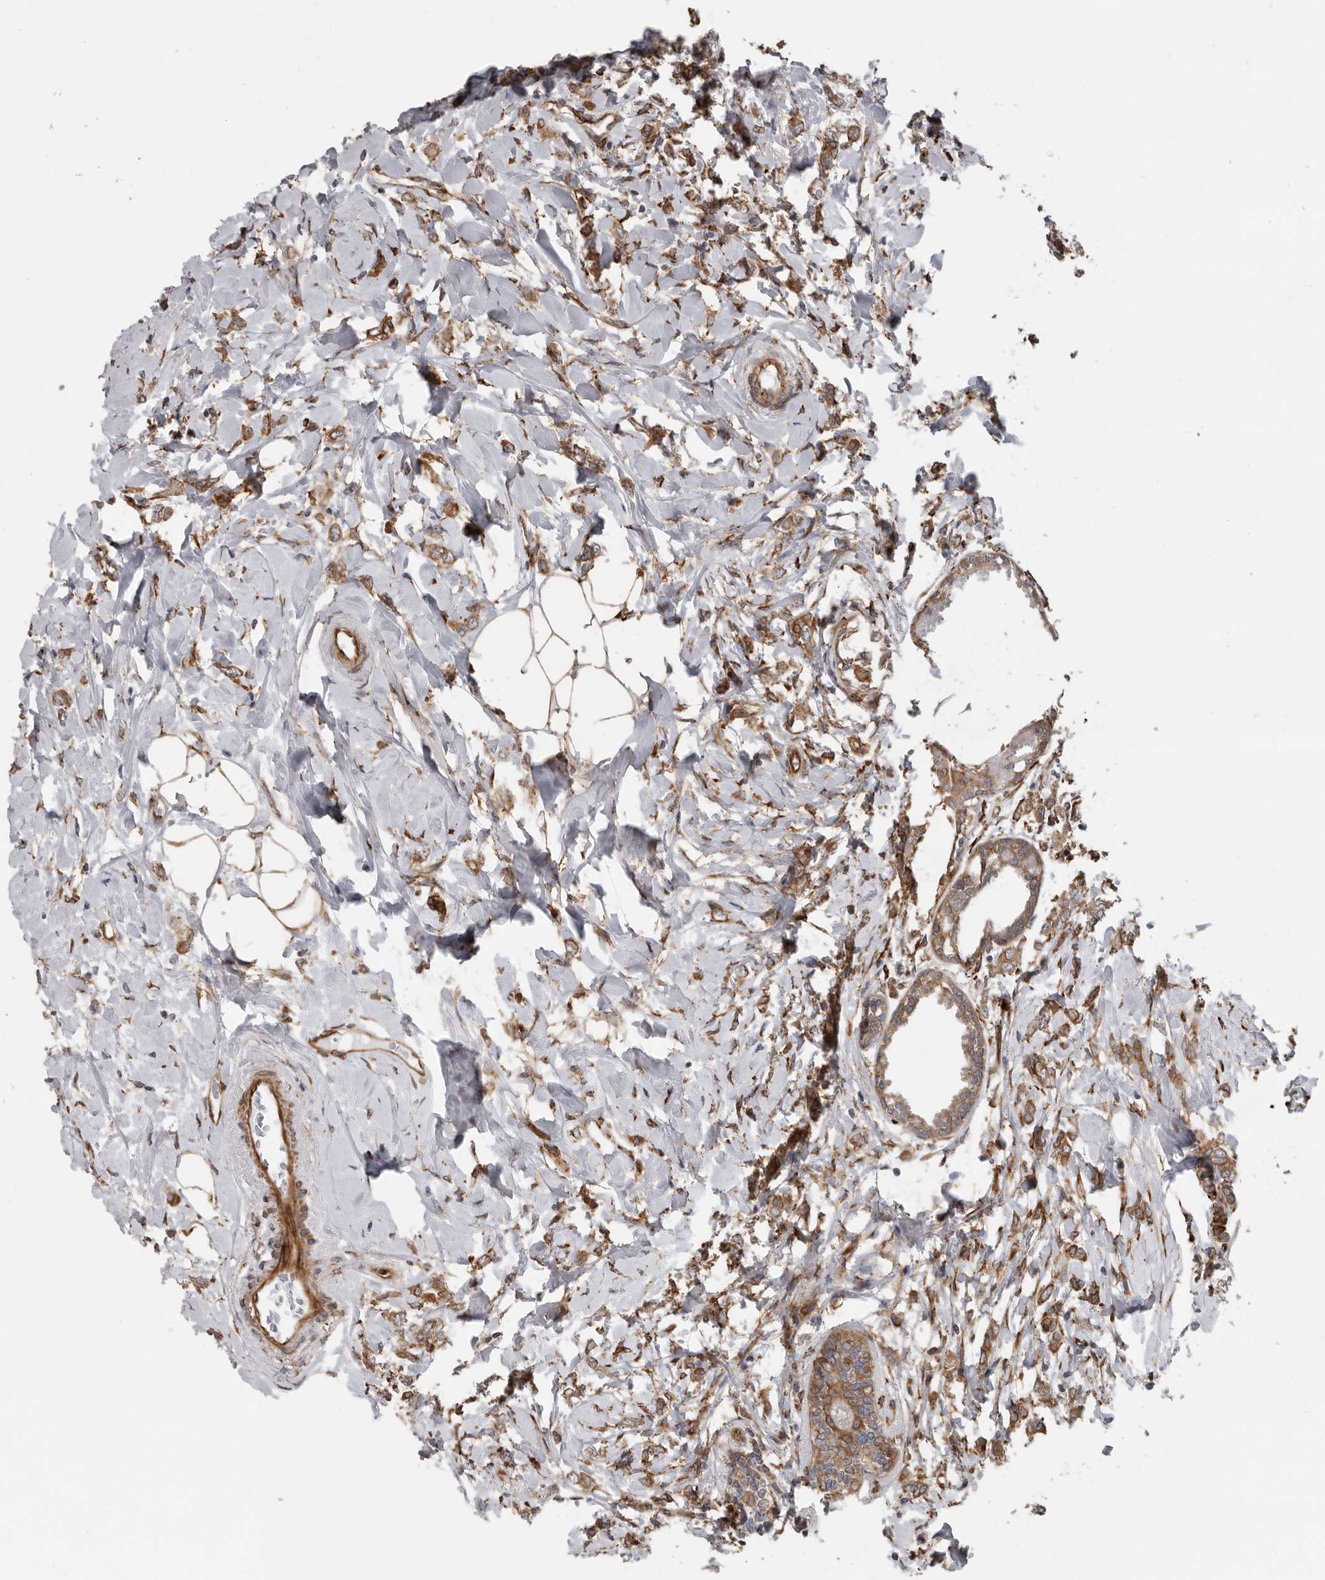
{"staining": {"intensity": "moderate", "quantity": ">75%", "location": "cytoplasmic/membranous"}, "tissue": "breast cancer", "cell_type": "Tumor cells", "image_type": "cancer", "snomed": [{"axis": "morphology", "description": "Normal tissue, NOS"}, {"axis": "morphology", "description": "Lobular carcinoma"}, {"axis": "topography", "description": "Breast"}], "caption": "Protein staining displays moderate cytoplasmic/membranous expression in approximately >75% of tumor cells in breast cancer (lobular carcinoma).", "gene": "CEP350", "patient": {"sex": "female", "age": 47}}